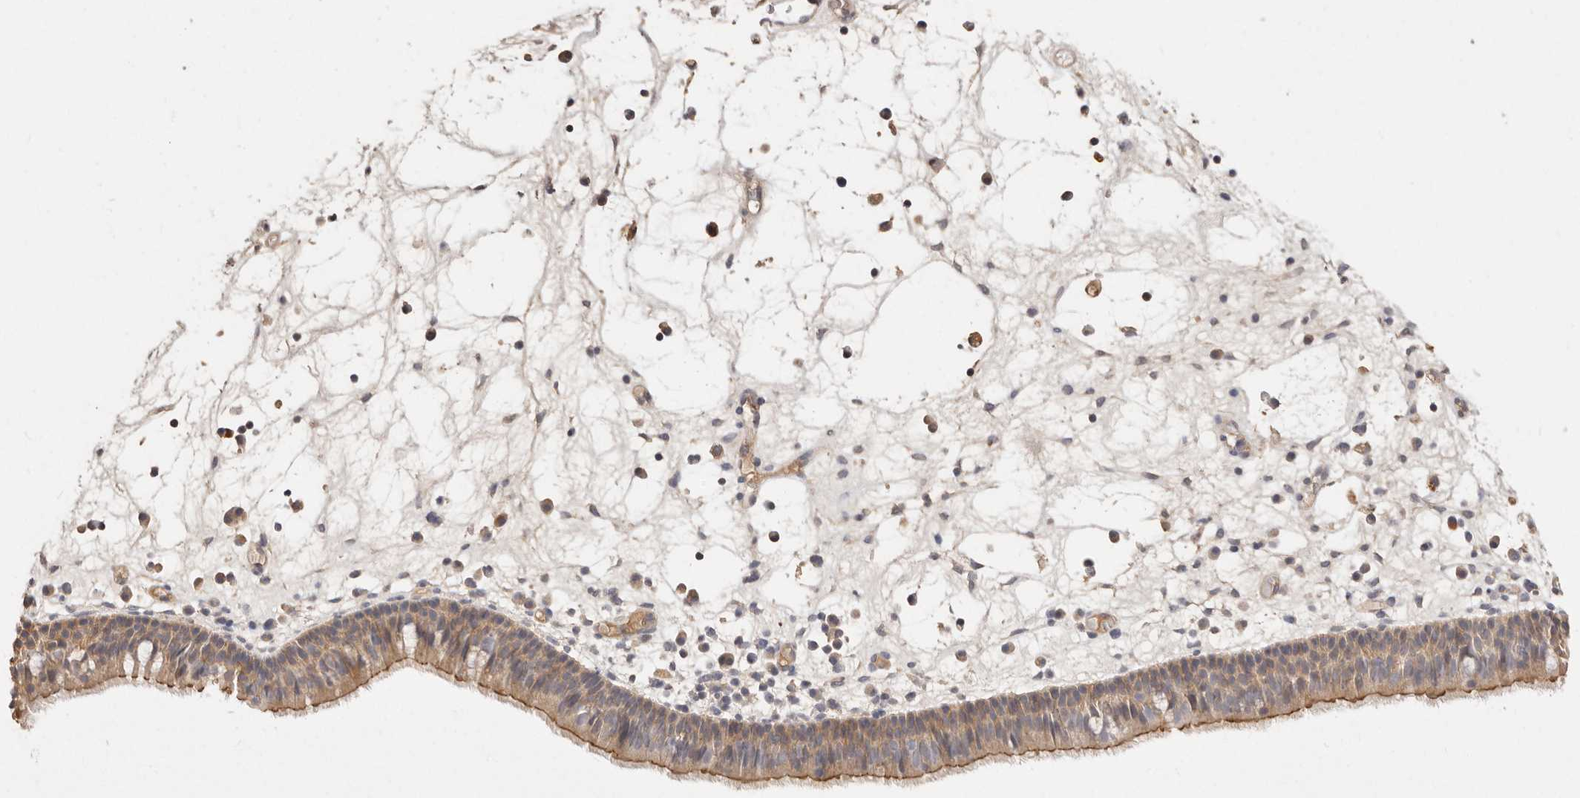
{"staining": {"intensity": "moderate", "quantity": ">75%", "location": "cytoplasmic/membranous"}, "tissue": "nasopharynx", "cell_type": "Respiratory epithelial cells", "image_type": "normal", "snomed": [{"axis": "morphology", "description": "Normal tissue, NOS"}, {"axis": "morphology", "description": "Inflammation, NOS"}, {"axis": "morphology", "description": "Malignant melanoma, Metastatic site"}, {"axis": "topography", "description": "Nasopharynx"}], "caption": "Immunohistochemistry of benign nasopharynx reveals medium levels of moderate cytoplasmic/membranous expression in approximately >75% of respiratory epithelial cells.", "gene": "CXADR", "patient": {"sex": "male", "age": 70}}